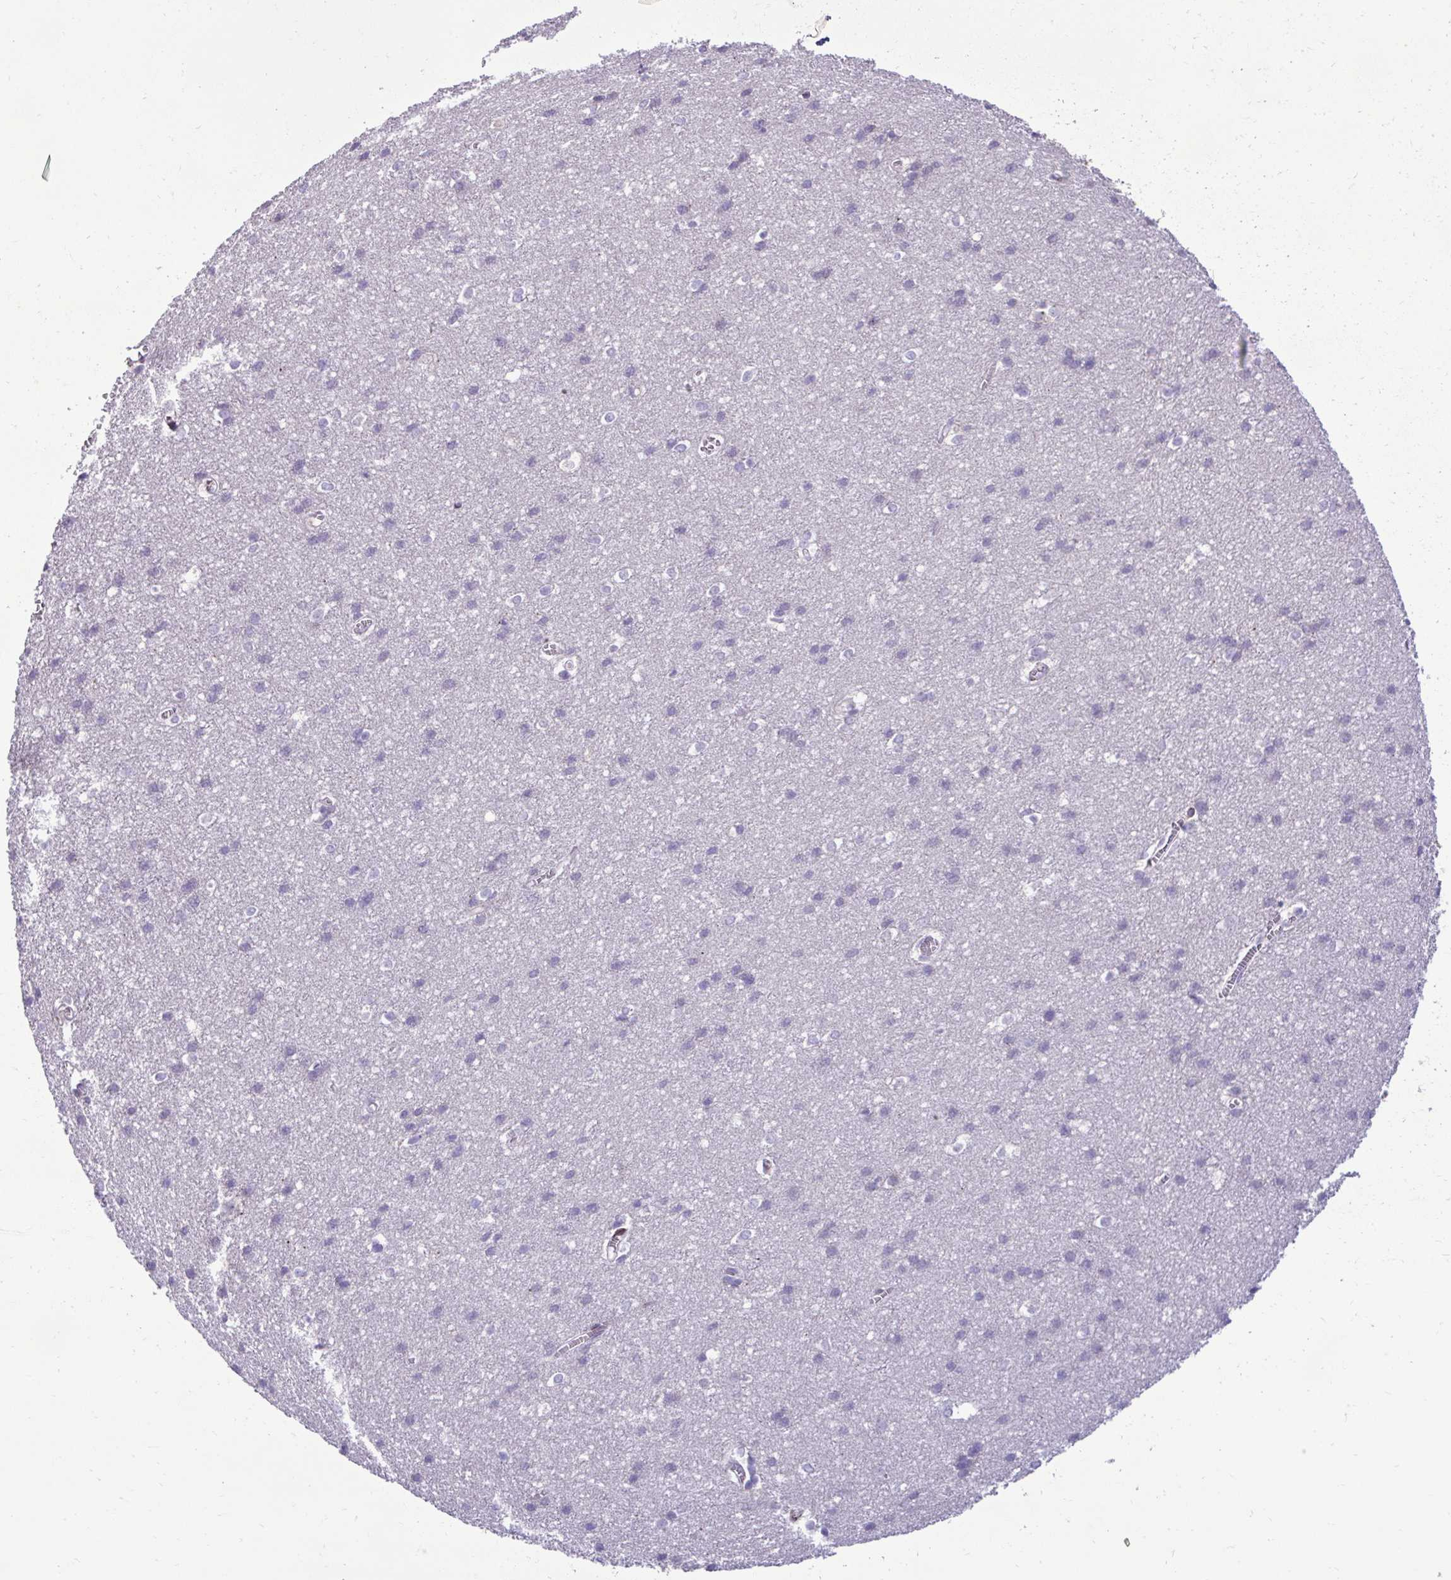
{"staining": {"intensity": "negative", "quantity": "none", "location": "none"}, "tissue": "cerebral cortex", "cell_type": "Endothelial cells", "image_type": "normal", "snomed": [{"axis": "morphology", "description": "Normal tissue, NOS"}, {"axis": "topography", "description": "Cerebral cortex"}], "caption": "Immunohistochemistry micrograph of unremarkable cerebral cortex stained for a protein (brown), which demonstrates no positivity in endothelial cells. The staining was performed using DAB to visualize the protein expression in brown, while the nuclei were stained in blue with hematoxylin (Magnification: 20x).", "gene": "LIMS1", "patient": {"sex": "male", "age": 37}}